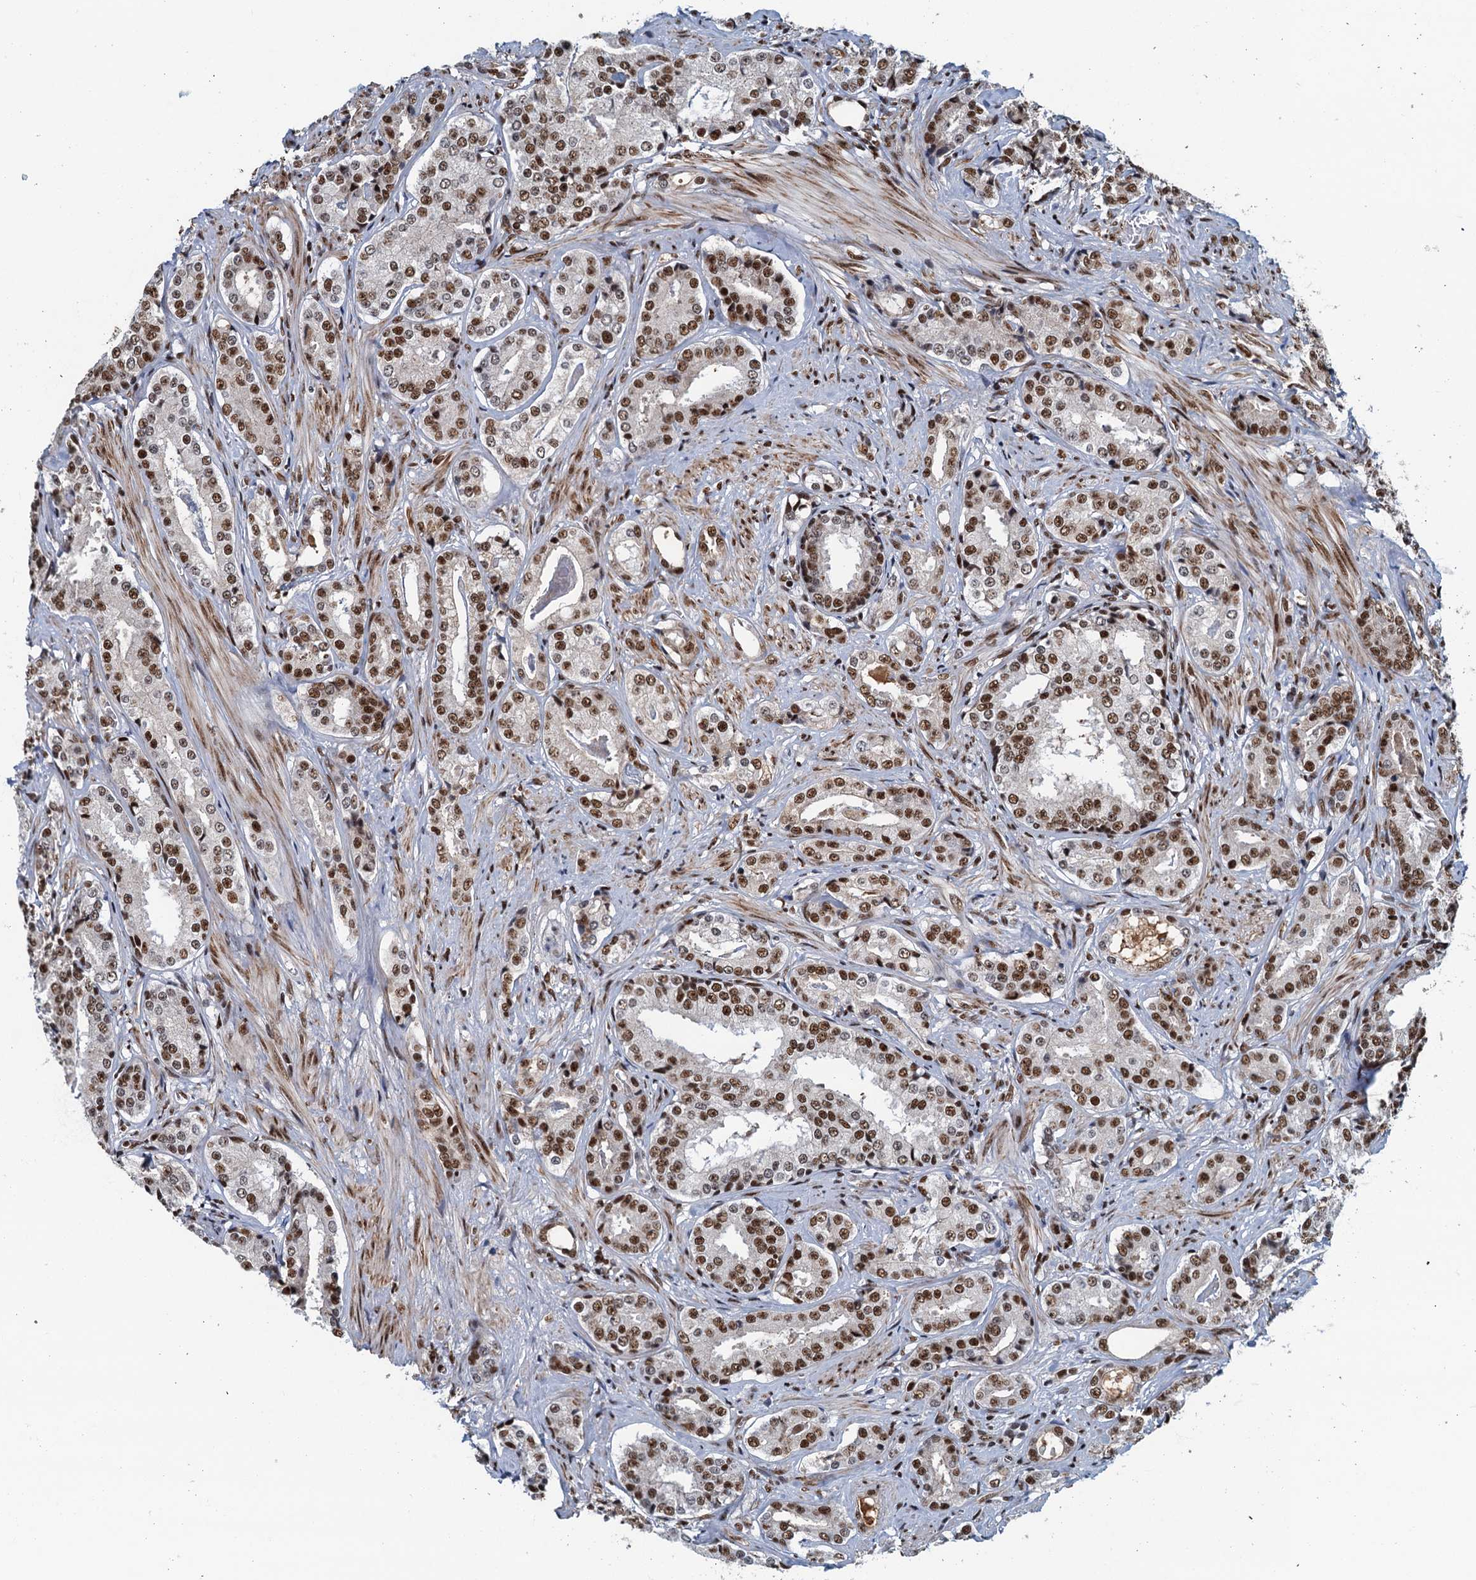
{"staining": {"intensity": "strong", "quantity": "25%-75%", "location": "nuclear"}, "tissue": "prostate cancer", "cell_type": "Tumor cells", "image_type": "cancer", "snomed": [{"axis": "morphology", "description": "Adenocarcinoma, High grade"}, {"axis": "topography", "description": "Prostate"}], "caption": "Protein staining of prostate cancer (adenocarcinoma (high-grade)) tissue demonstrates strong nuclear staining in about 25%-75% of tumor cells. The staining is performed using DAB (3,3'-diaminobenzidine) brown chromogen to label protein expression. The nuclei are counter-stained blue using hematoxylin.", "gene": "ZC3H18", "patient": {"sex": "male", "age": 58}}